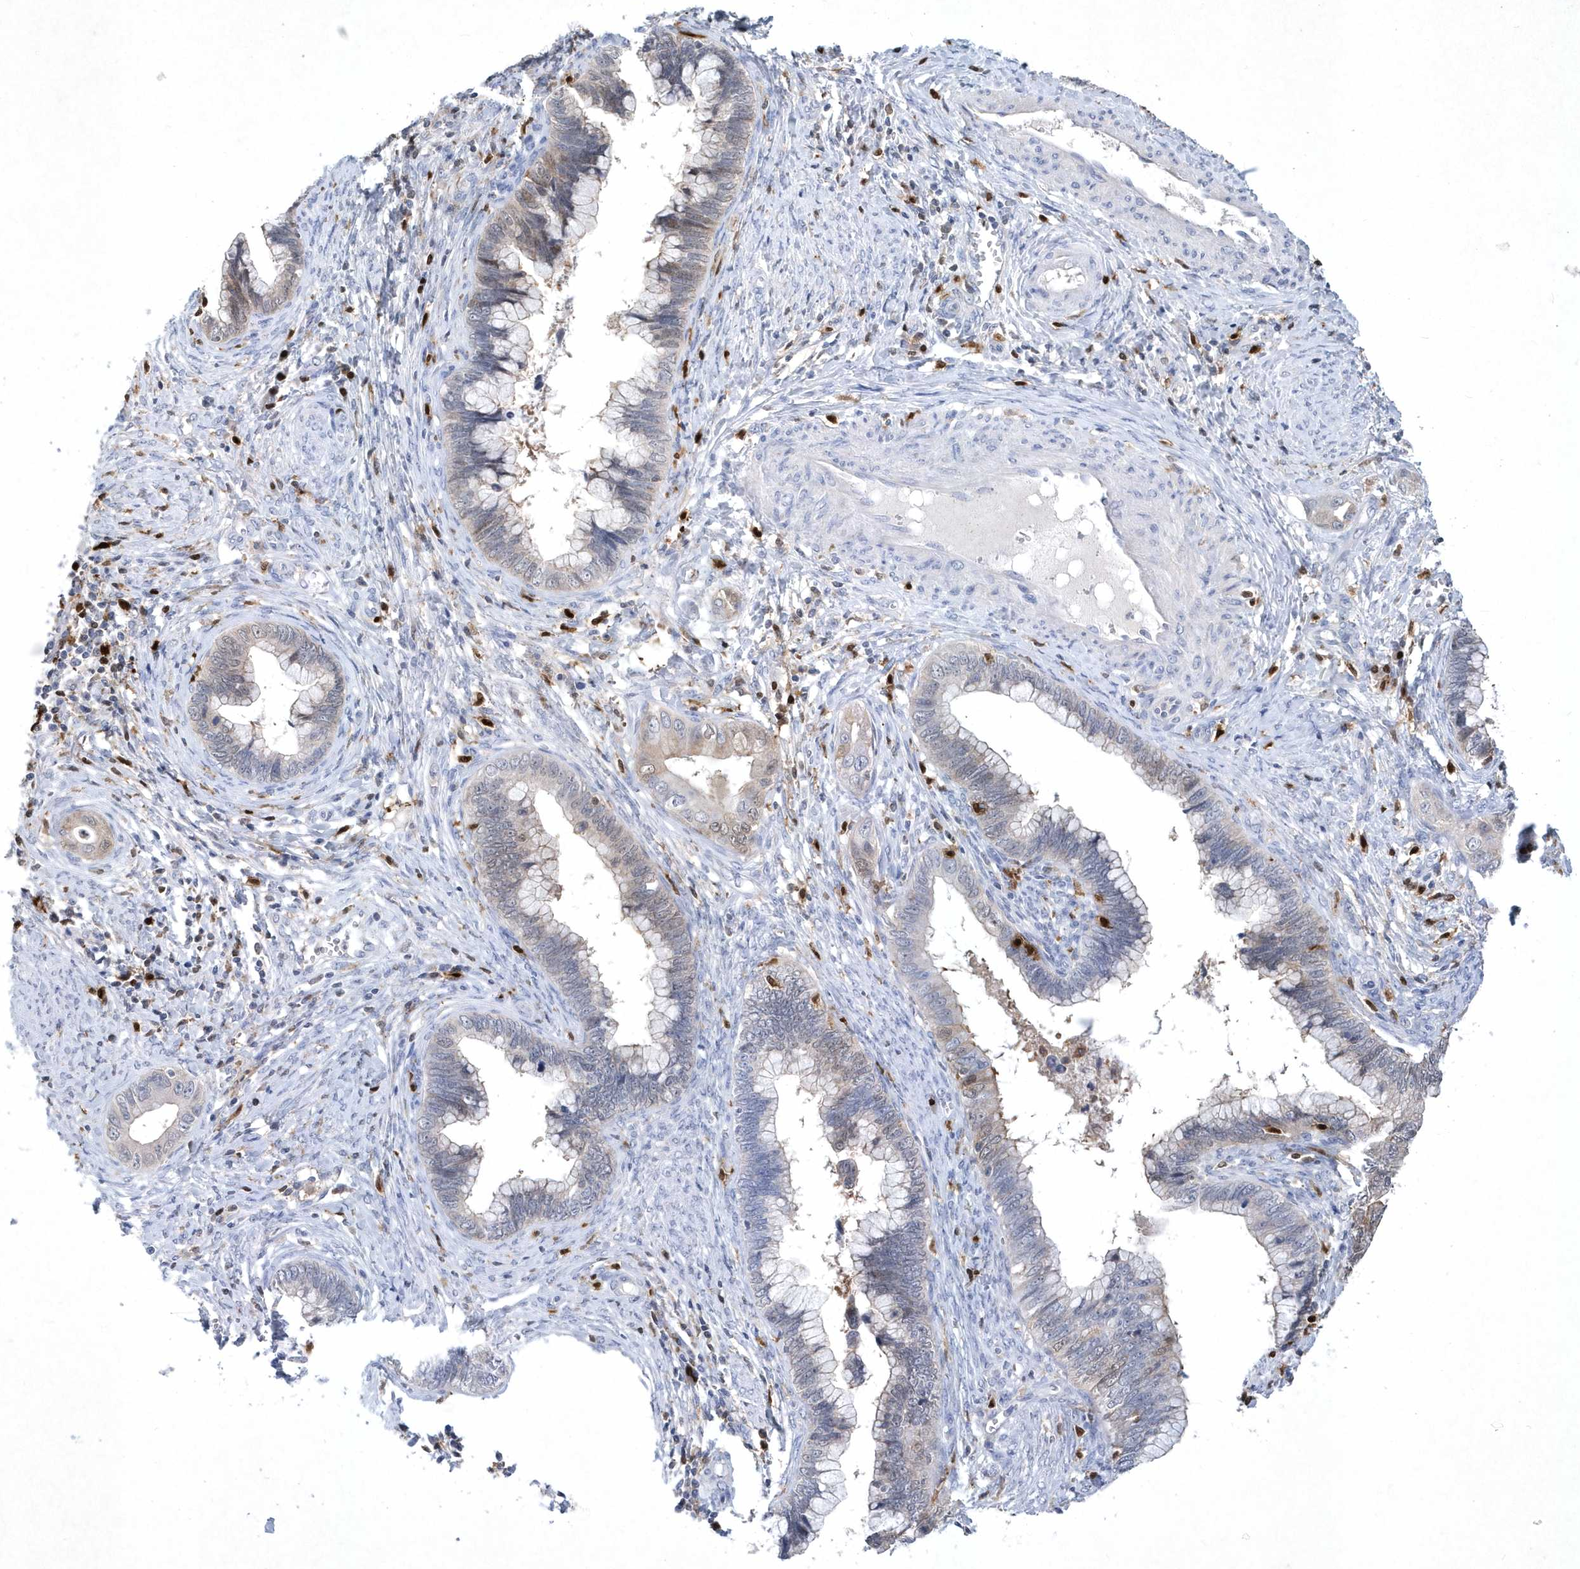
{"staining": {"intensity": "negative", "quantity": "none", "location": "none"}, "tissue": "cervical cancer", "cell_type": "Tumor cells", "image_type": "cancer", "snomed": [{"axis": "morphology", "description": "Adenocarcinoma, NOS"}, {"axis": "topography", "description": "Cervix"}], "caption": "This is an IHC photomicrograph of cervical adenocarcinoma. There is no staining in tumor cells.", "gene": "BHLHA15", "patient": {"sex": "female", "age": 44}}